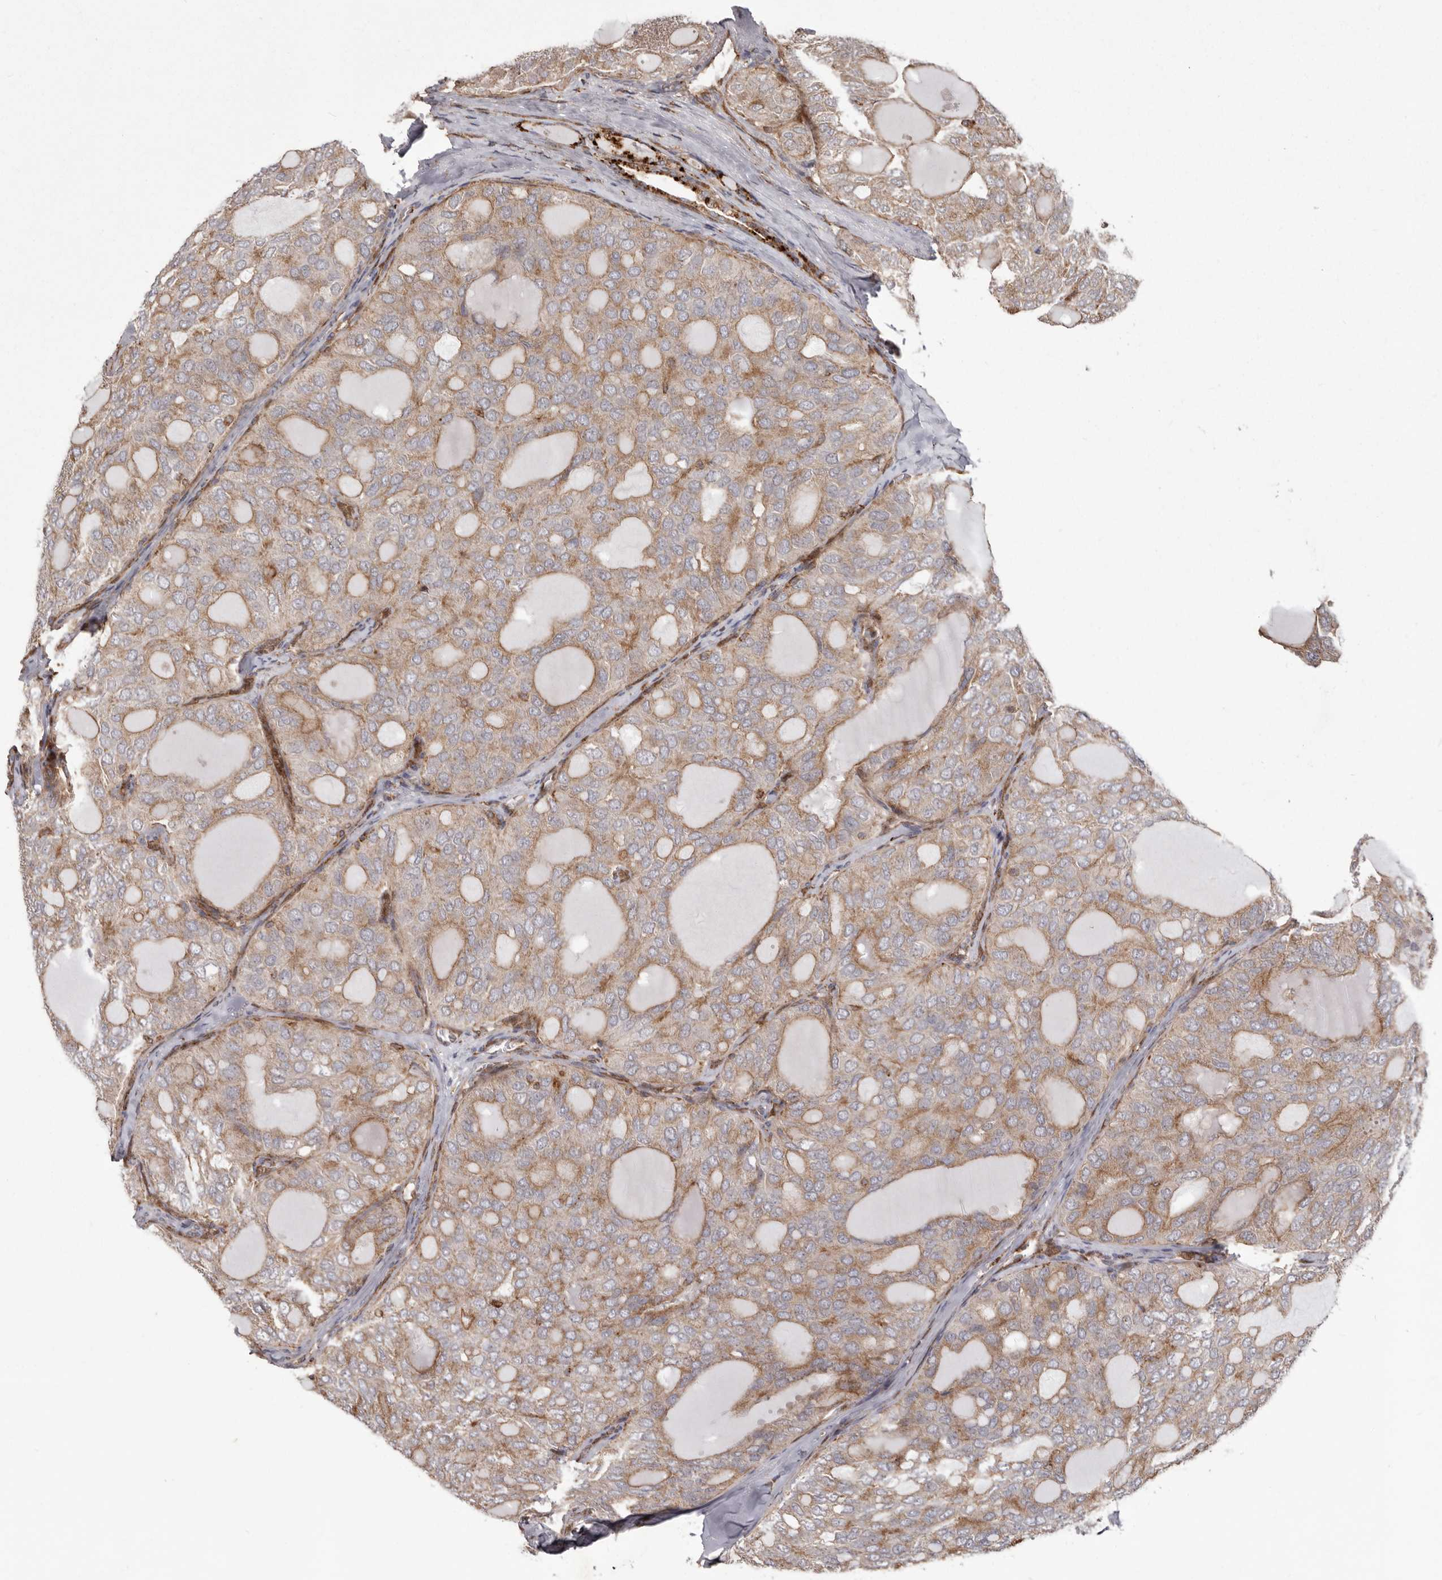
{"staining": {"intensity": "moderate", "quantity": ">75%", "location": "cytoplasmic/membranous"}, "tissue": "thyroid cancer", "cell_type": "Tumor cells", "image_type": "cancer", "snomed": [{"axis": "morphology", "description": "Follicular adenoma carcinoma, NOS"}, {"axis": "topography", "description": "Thyroid gland"}], "caption": "An image of human thyroid follicular adenoma carcinoma stained for a protein displays moderate cytoplasmic/membranous brown staining in tumor cells.", "gene": "NUP43", "patient": {"sex": "male", "age": 75}}